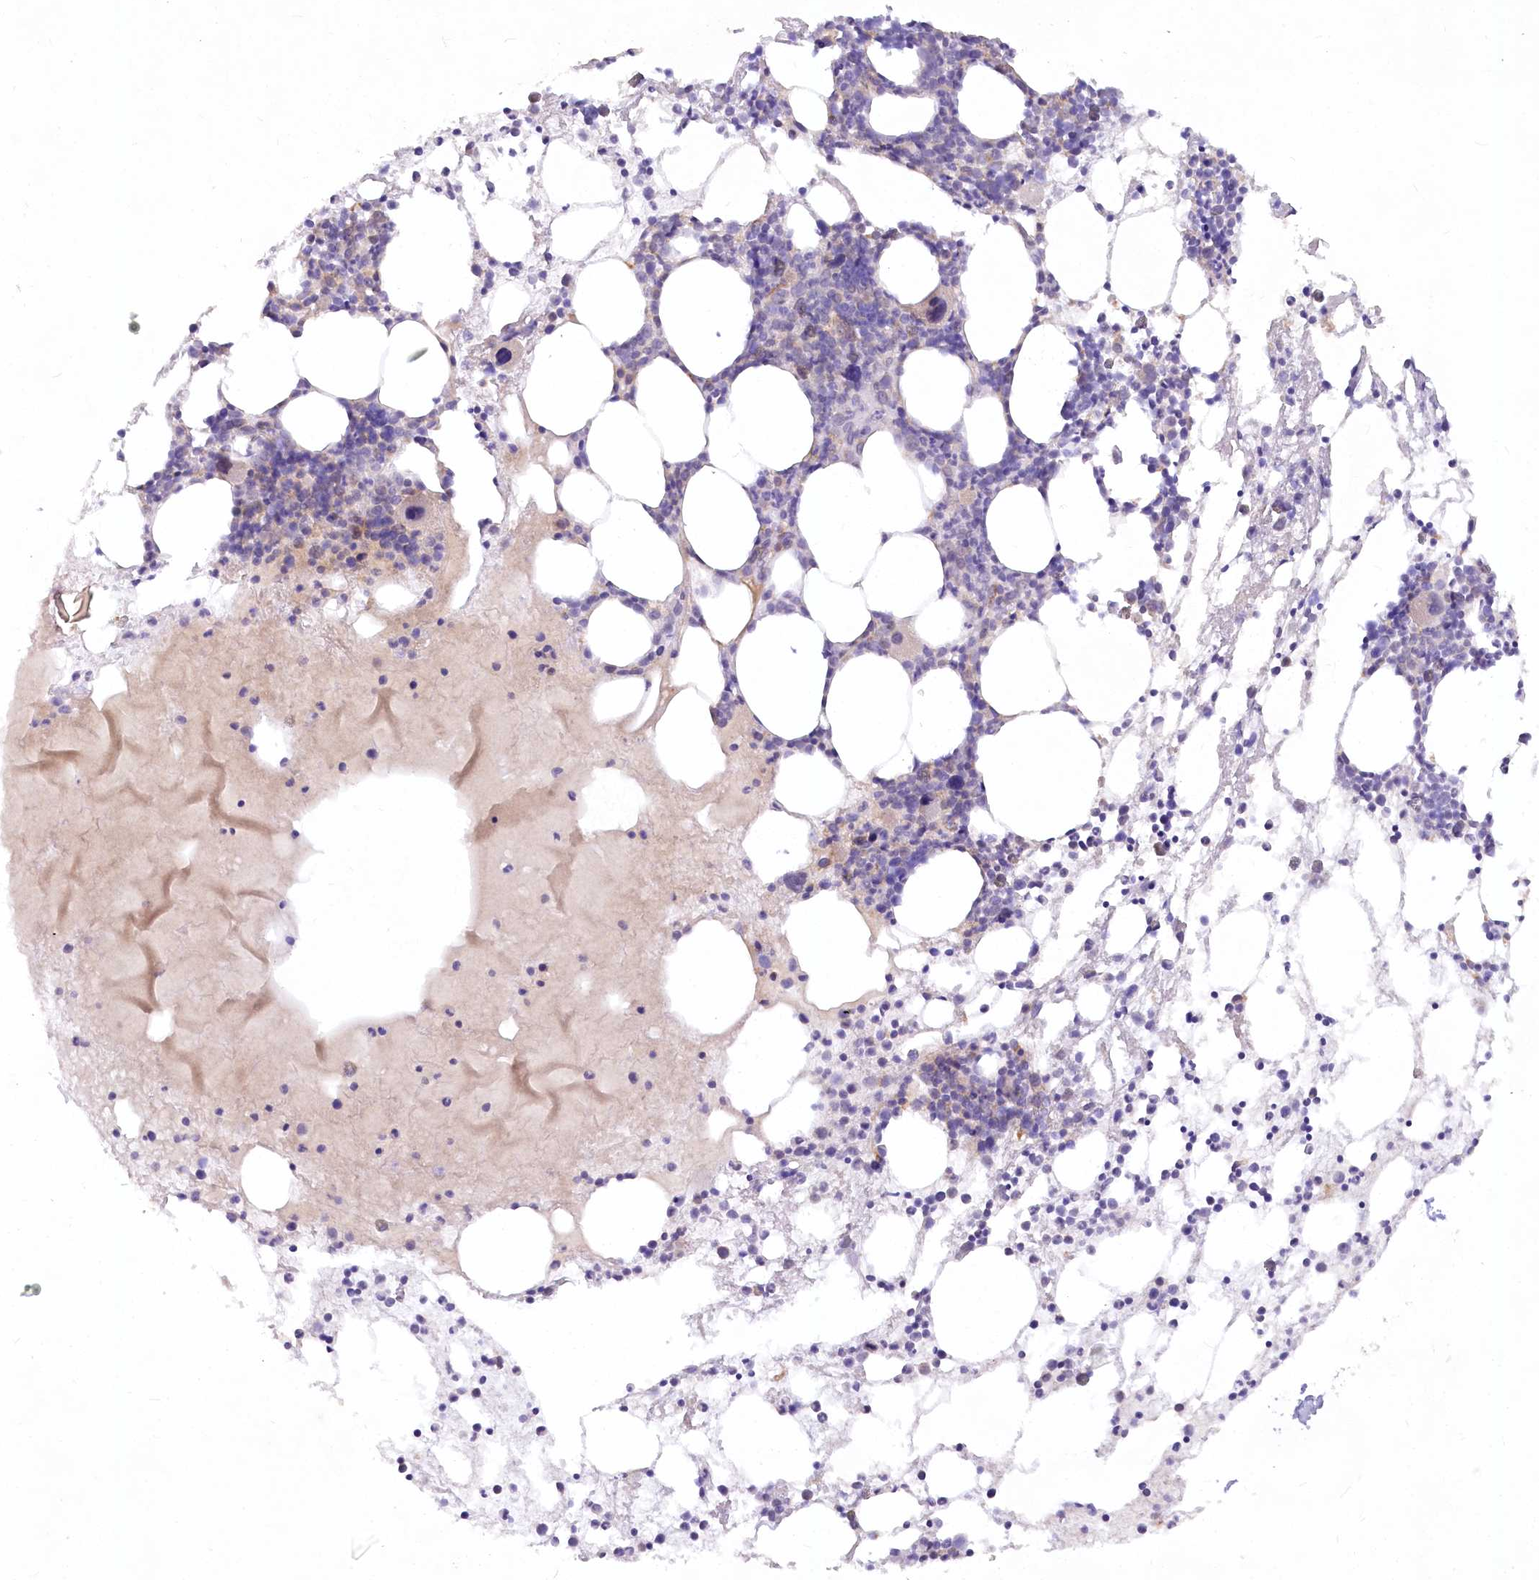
{"staining": {"intensity": "weak", "quantity": "<25%", "location": "cytoplasmic/membranous"}, "tissue": "bone marrow", "cell_type": "Hematopoietic cells", "image_type": "normal", "snomed": [{"axis": "morphology", "description": "Normal tissue, NOS"}, {"axis": "topography", "description": "Bone marrow"}], "caption": "Bone marrow stained for a protein using immunohistochemistry displays no staining hematopoietic cells.", "gene": "EFHC2", "patient": {"sex": "male", "age": 75}}